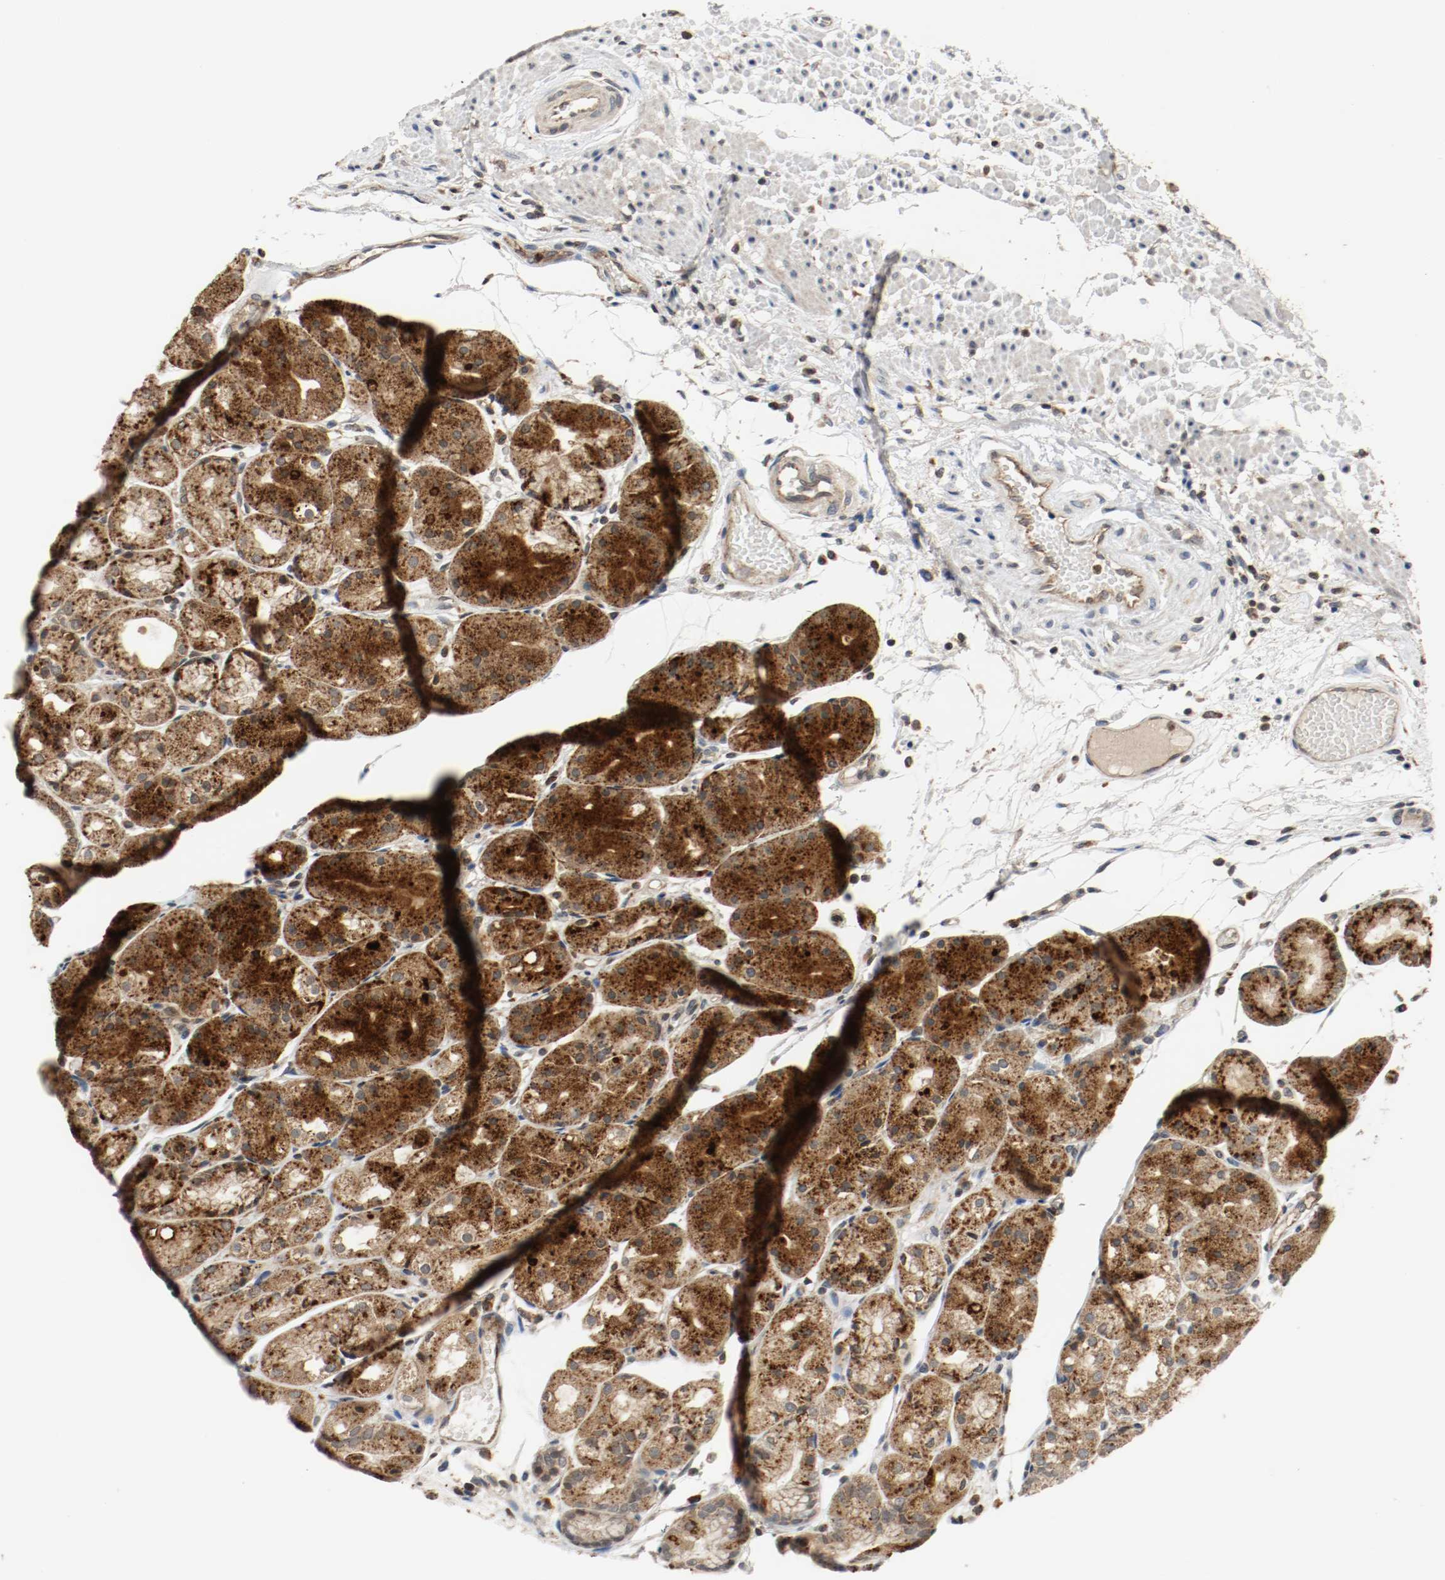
{"staining": {"intensity": "strong", "quantity": ">75%", "location": "cytoplasmic/membranous"}, "tissue": "stomach", "cell_type": "Glandular cells", "image_type": "normal", "snomed": [{"axis": "morphology", "description": "Normal tissue, NOS"}, {"axis": "topography", "description": "Stomach, upper"}], "caption": "Strong cytoplasmic/membranous staining is present in about >75% of glandular cells in benign stomach. The staining was performed using DAB (3,3'-diaminobenzidine) to visualize the protein expression in brown, while the nuclei were stained in blue with hematoxylin (Magnification: 20x).", "gene": "LAMP2", "patient": {"sex": "male", "age": 72}}